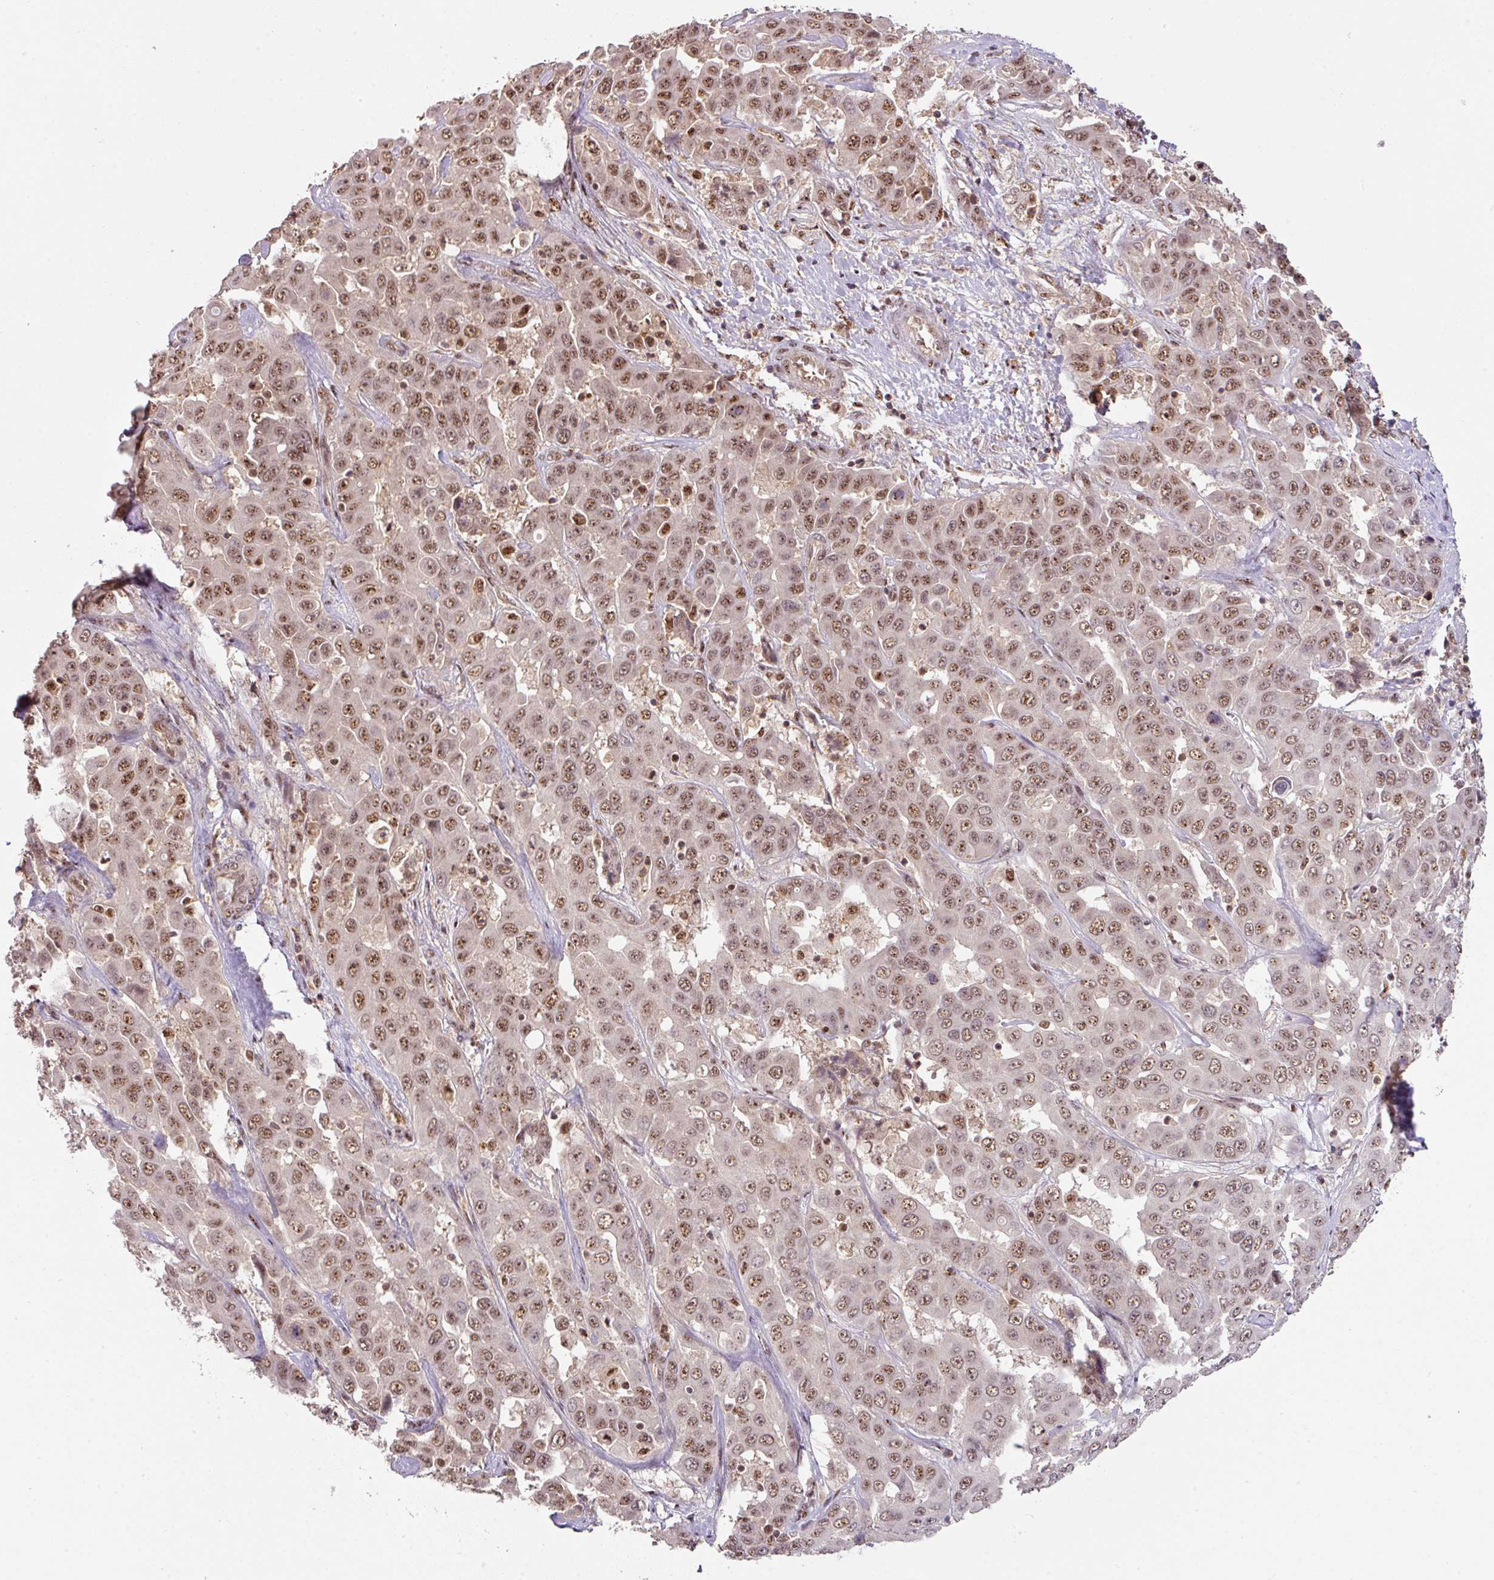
{"staining": {"intensity": "moderate", "quantity": ">75%", "location": "nuclear"}, "tissue": "liver cancer", "cell_type": "Tumor cells", "image_type": "cancer", "snomed": [{"axis": "morphology", "description": "Cholangiocarcinoma"}, {"axis": "topography", "description": "Liver"}], "caption": "An immunohistochemistry (IHC) photomicrograph of neoplastic tissue is shown. Protein staining in brown labels moderate nuclear positivity in liver cholangiocarcinoma within tumor cells.", "gene": "RANBP9", "patient": {"sex": "female", "age": 52}}